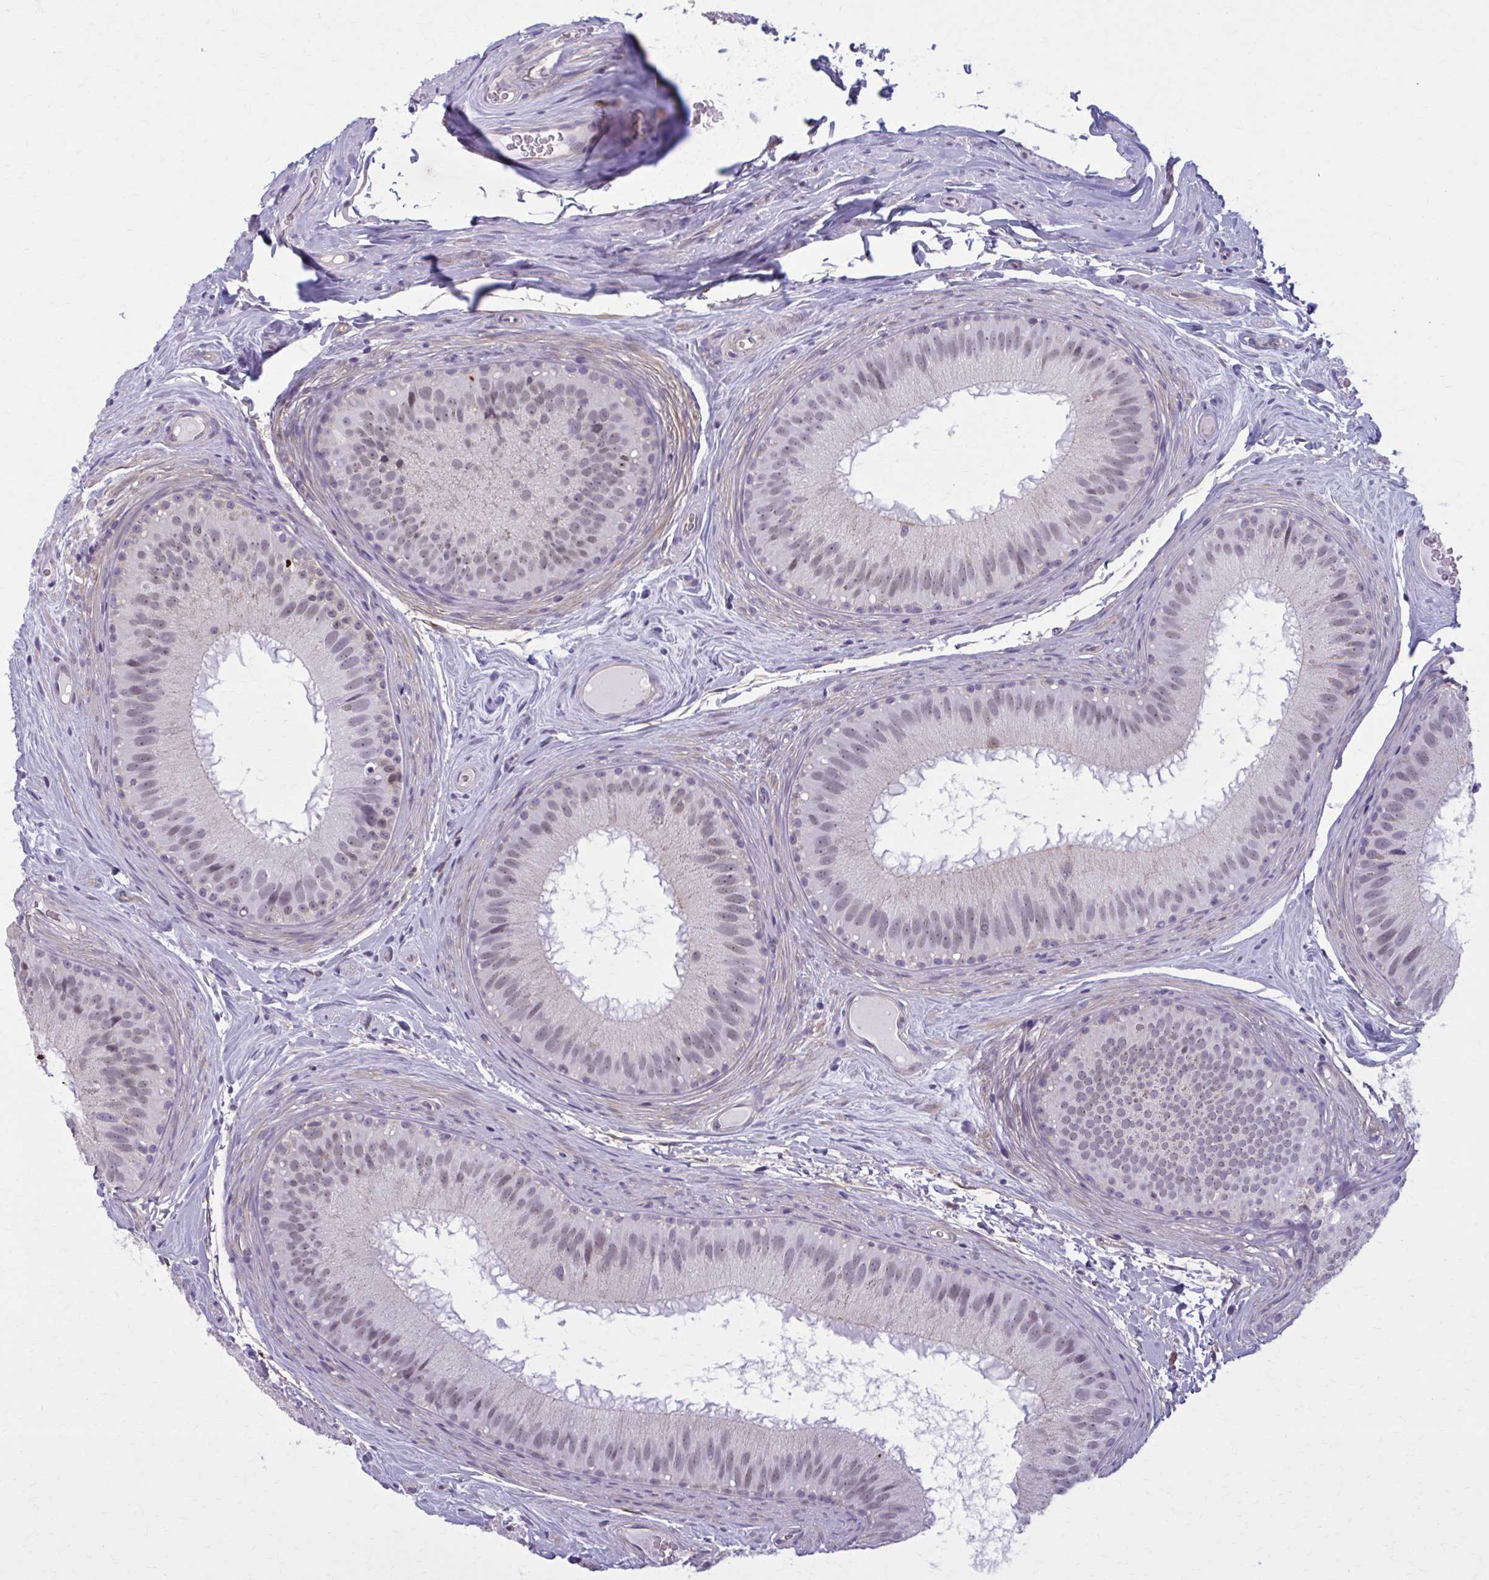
{"staining": {"intensity": "weak", "quantity": "25%-75%", "location": "nuclear"}, "tissue": "epididymis", "cell_type": "Glandular cells", "image_type": "normal", "snomed": [{"axis": "morphology", "description": "Normal tissue, NOS"}, {"axis": "topography", "description": "Epididymis"}], "caption": "Immunohistochemistry (IHC) staining of benign epididymis, which exhibits low levels of weak nuclear staining in approximately 25%-75% of glandular cells indicating weak nuclear protein staining. The staining was performed using DAB (brown) for protein detection and nuclei were counterstained in hematoxylin (blue).", "gene": "NUMBL", "patient": {"sex": "male", "age": 44}}